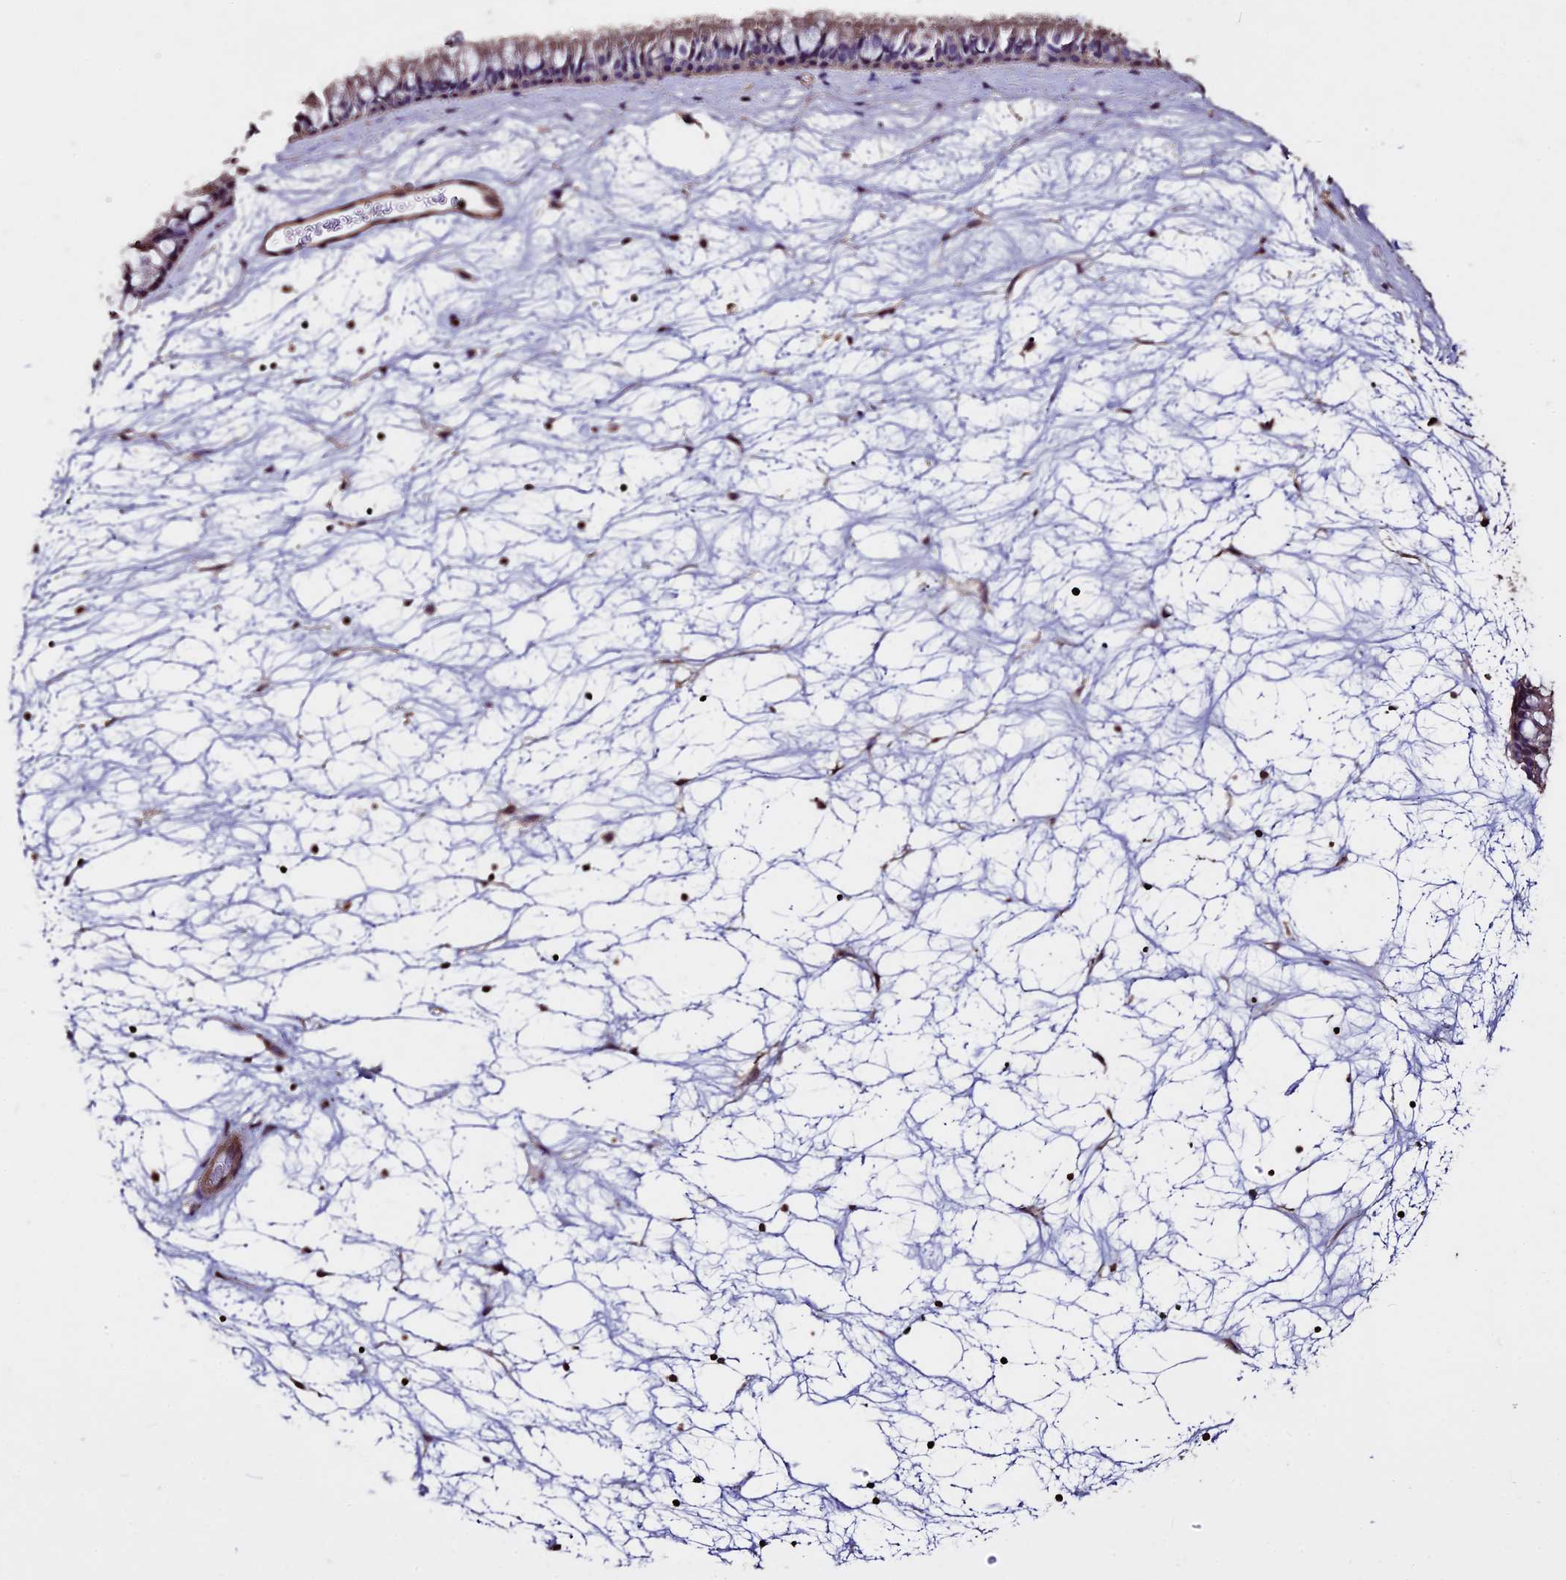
{"staining": {"intensity": "weak", "quantity": "25%-75%", "location": "cytoplasmic/membranous"}, "tissue": "nasopharynx", "cell_type": "Respiratory epithelial cells", "image_type": "normal", "snomed": [{"axis": "morphology", "description": "Normal tissue, NOS"}, {"axis": "topography", "description": "Nasopharynx"}], "caption": "Immunohistochemical staining of unremarkable nasopharynx demonstrates 25%-75% levels of weak cytoplasmic/membranous protein staining in approximately 25%-75% of respiratory epithelial cells. (brown staining indicates protein expression, while blue staining denotes nuclei).", "gene": "USB1", "patient": {"sex": "male", "age": 64}}